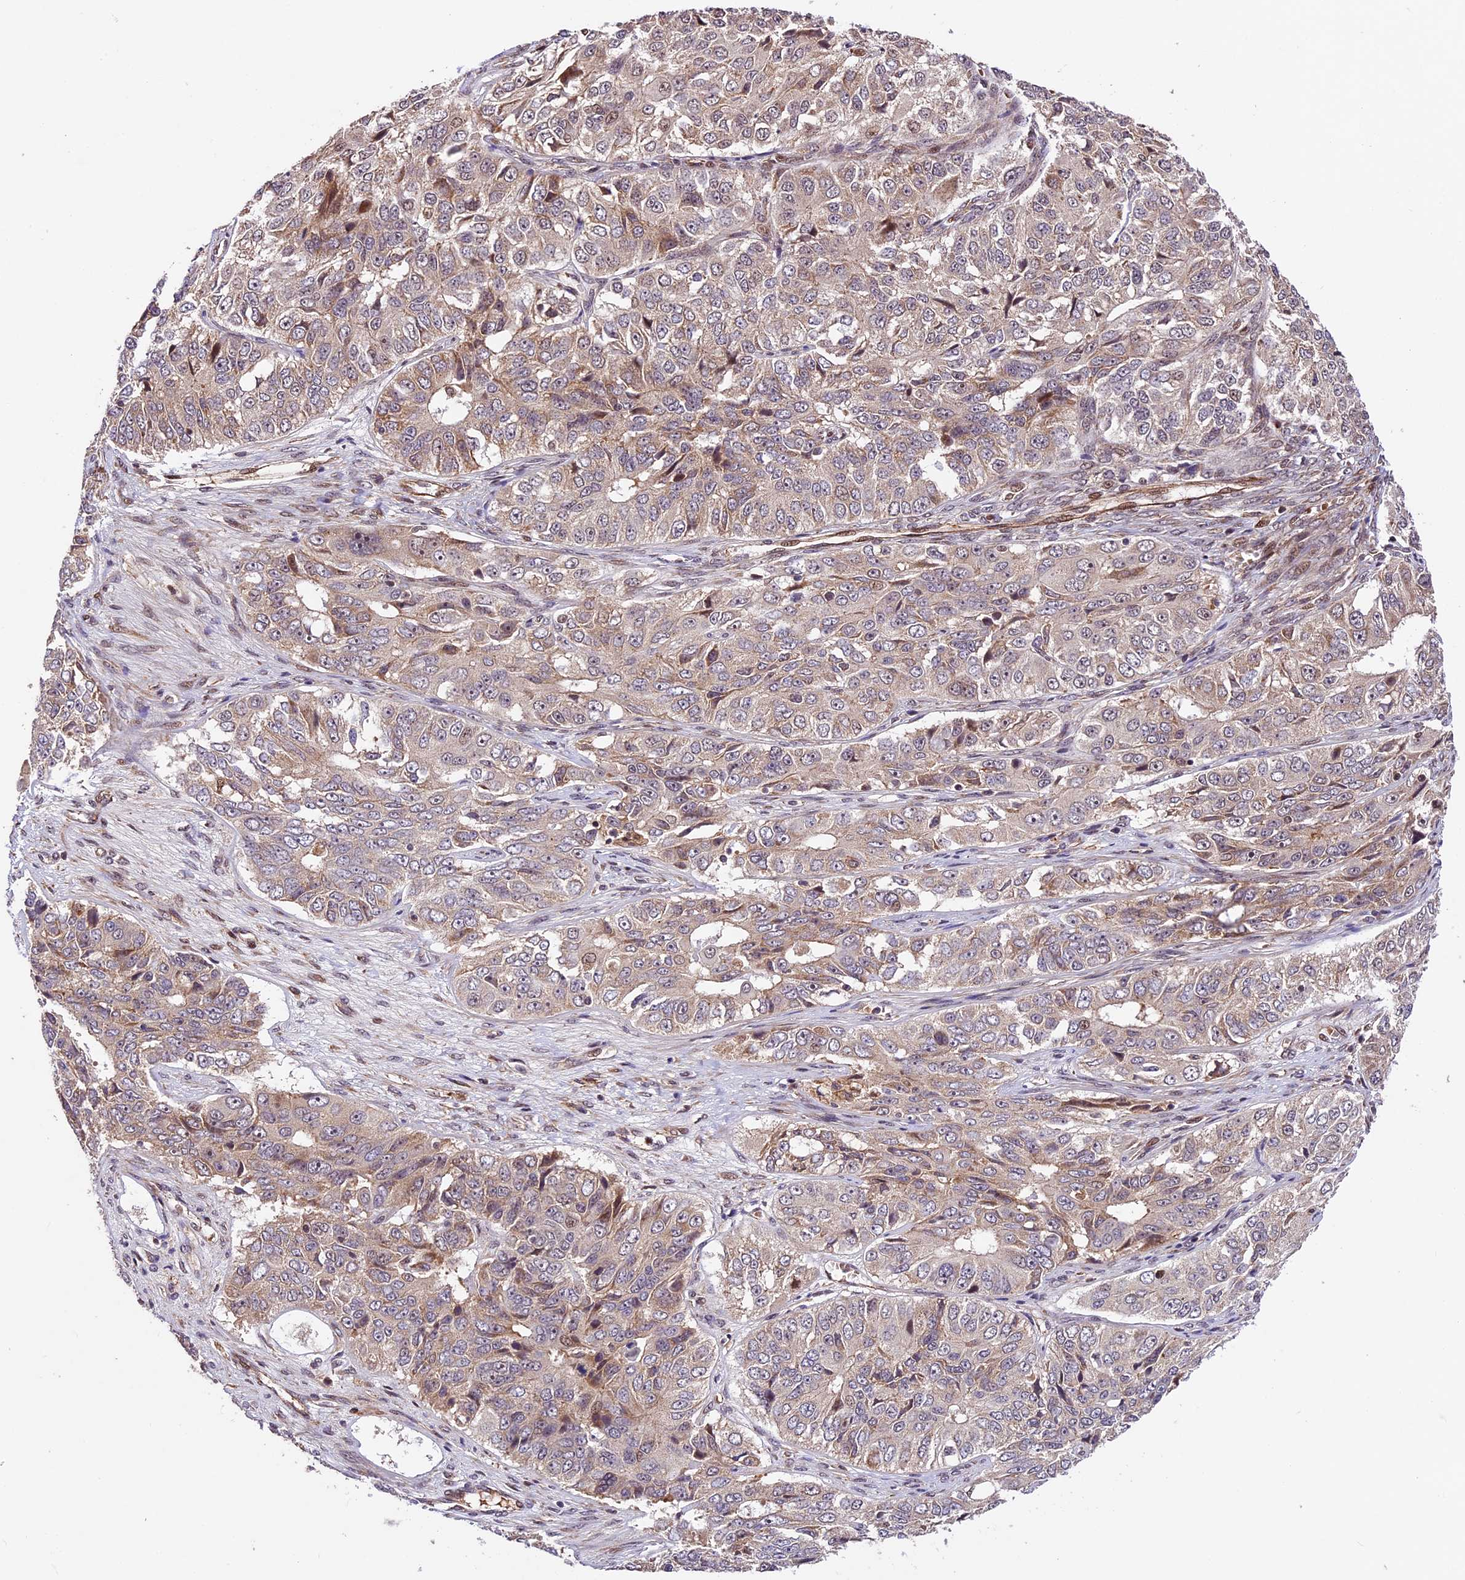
{"staining": {"intensity": "weak", "quantity": "<25%", "location": "cytoplasmic/membranous"}, "tissue": "ovarian cancer", "cell_type": "Tumor cells", "image_type": "cancer", "snomed": [{"axis": "morphology", "description": "Carcinoma, endometroid"}, {"axis": "topography", "description": "Ovary"}], "caption": "Protein analysis of ovarian cancer displays no significant expression in tumor cells.", "gene": "DHX38", "patient": {"sex": "female", "age": 51}}